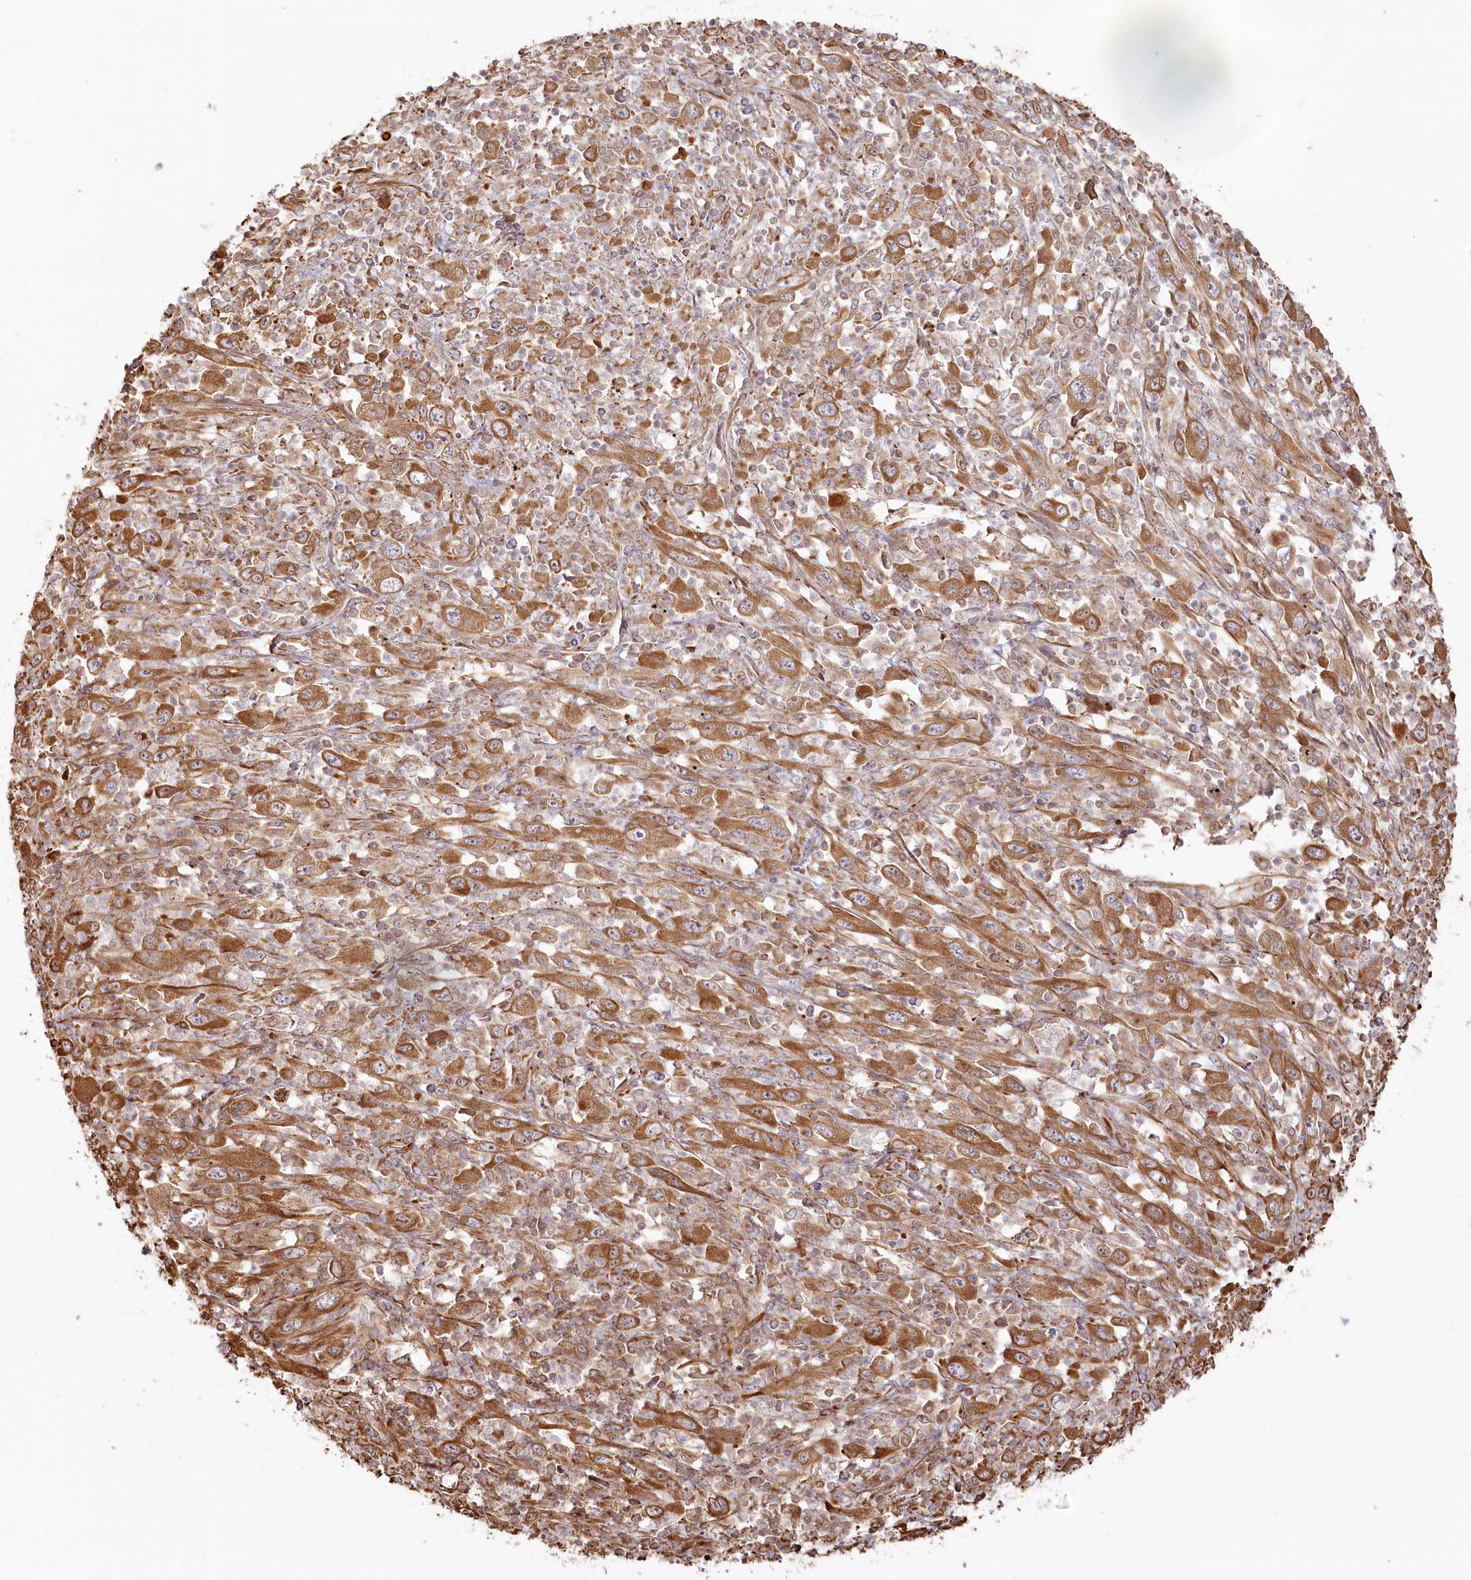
{"staining": {"intensity": "moderate", "quantity": ">75%", "location": "cytoplasmic/membranous"}, "tissue": "melanoma", "cell_type": "Tumor cells", "image_type": "cancer", "snomed": [{"axis": "morphology", "description": "Malignant melanoma, Metastatic site"}, {"axis": "topography", "description": "Skin"}], "caption": "Immunohistochemical staining of malignant melanoma (metastatic site) shows medium levels of moderate cytoplasmic/membranous protein expression in about >75% of tumor cells.", "gene": "TTC1", "patient": {"sex": "female", "age": 56}}